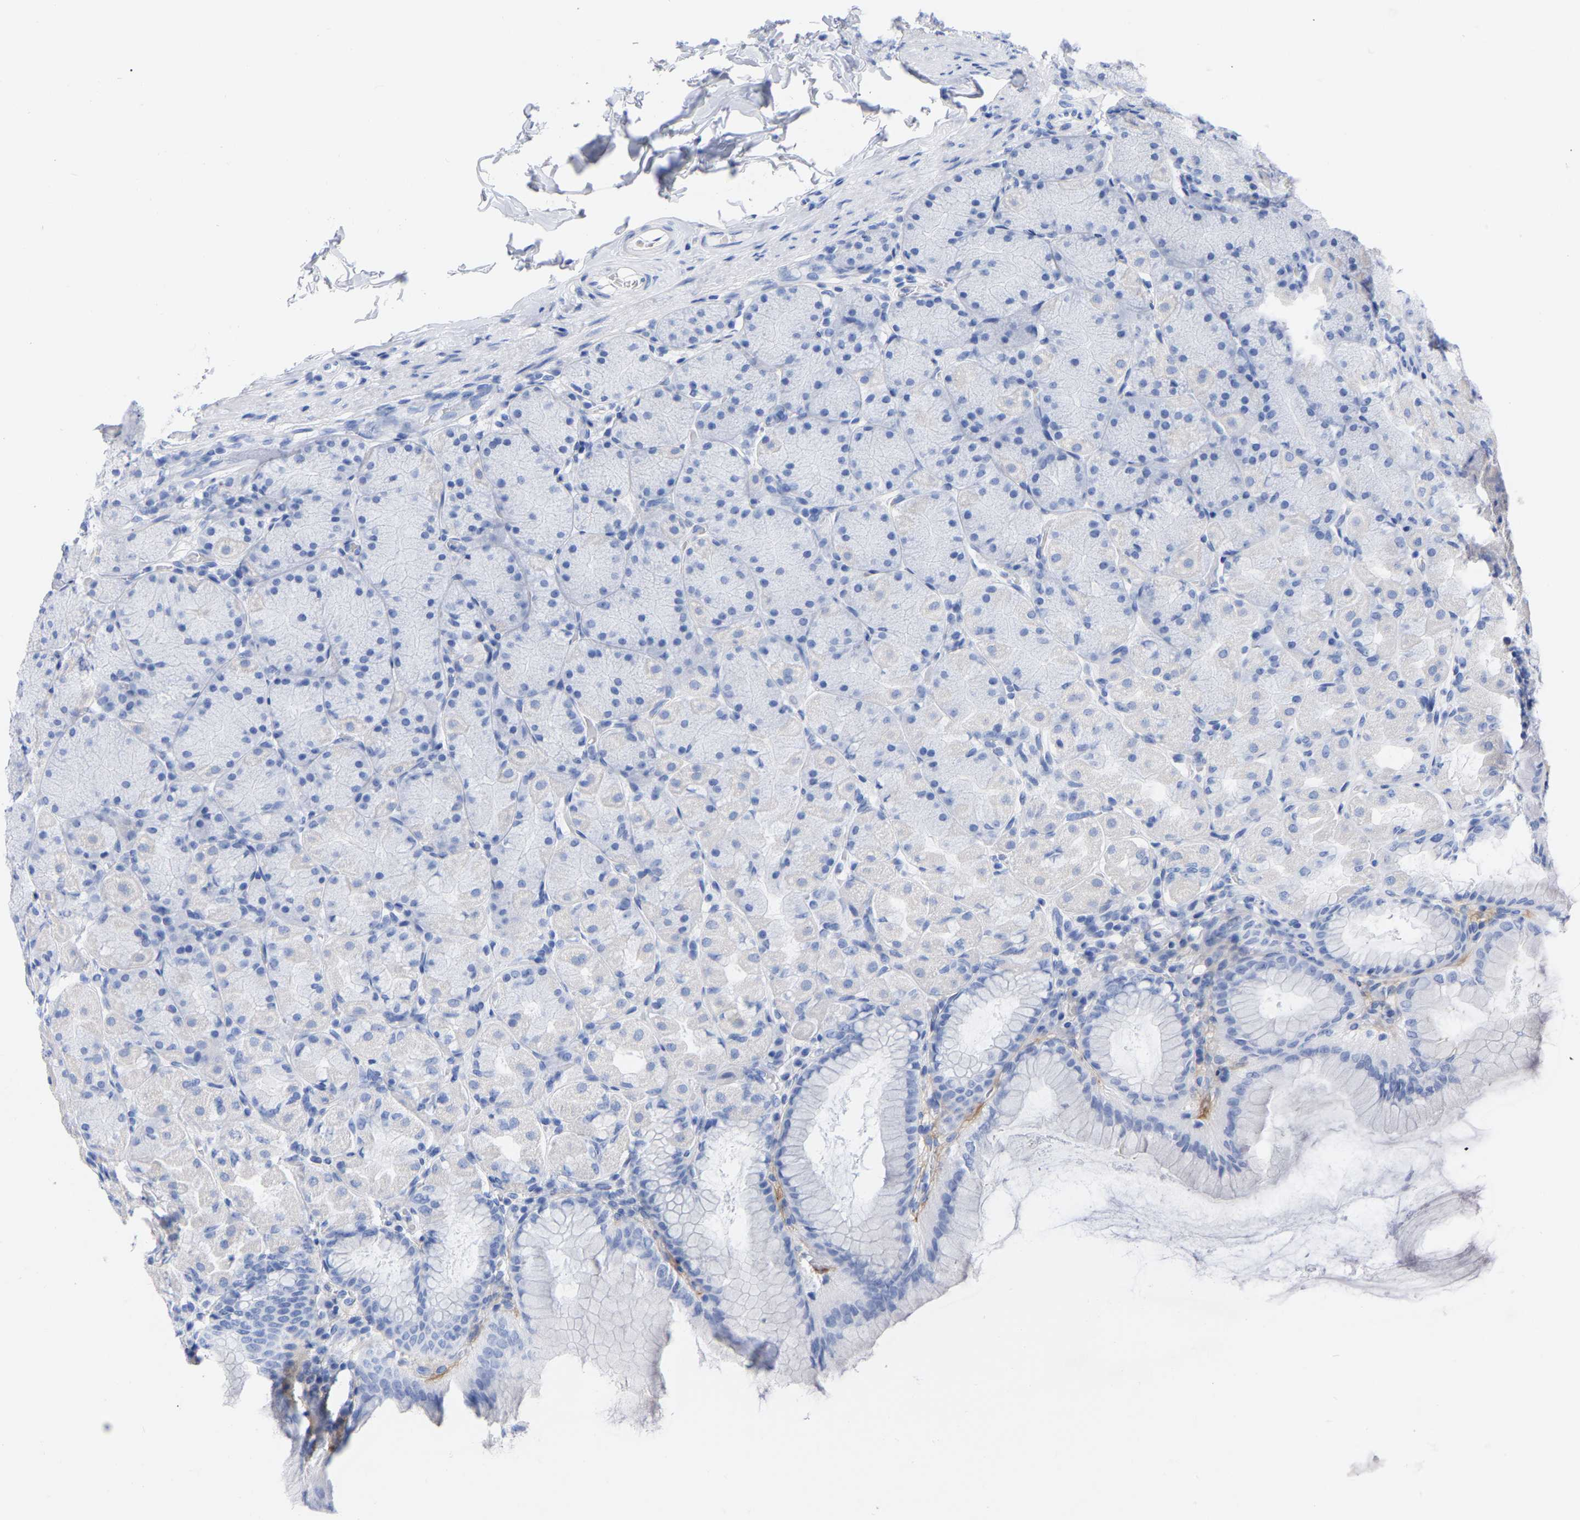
{"staining": {"intensity": "negative", "quantity": "none", "location": "none"}, "tissue": "stomach", "cell_type": "Glandular cells", "image_type": "normal", "snomed": [{"axis": "morphology", "description": "Normal tissue, NOS"}, {"axis": "topography", "description": "Stomach, upper"}], "caption": "This is an IHC photomicrograph of unremarkable human stomach. There is no expression in glandular cells.", "gene": "HAPLN1", "patient": {"sex": "female", "age": 56}}